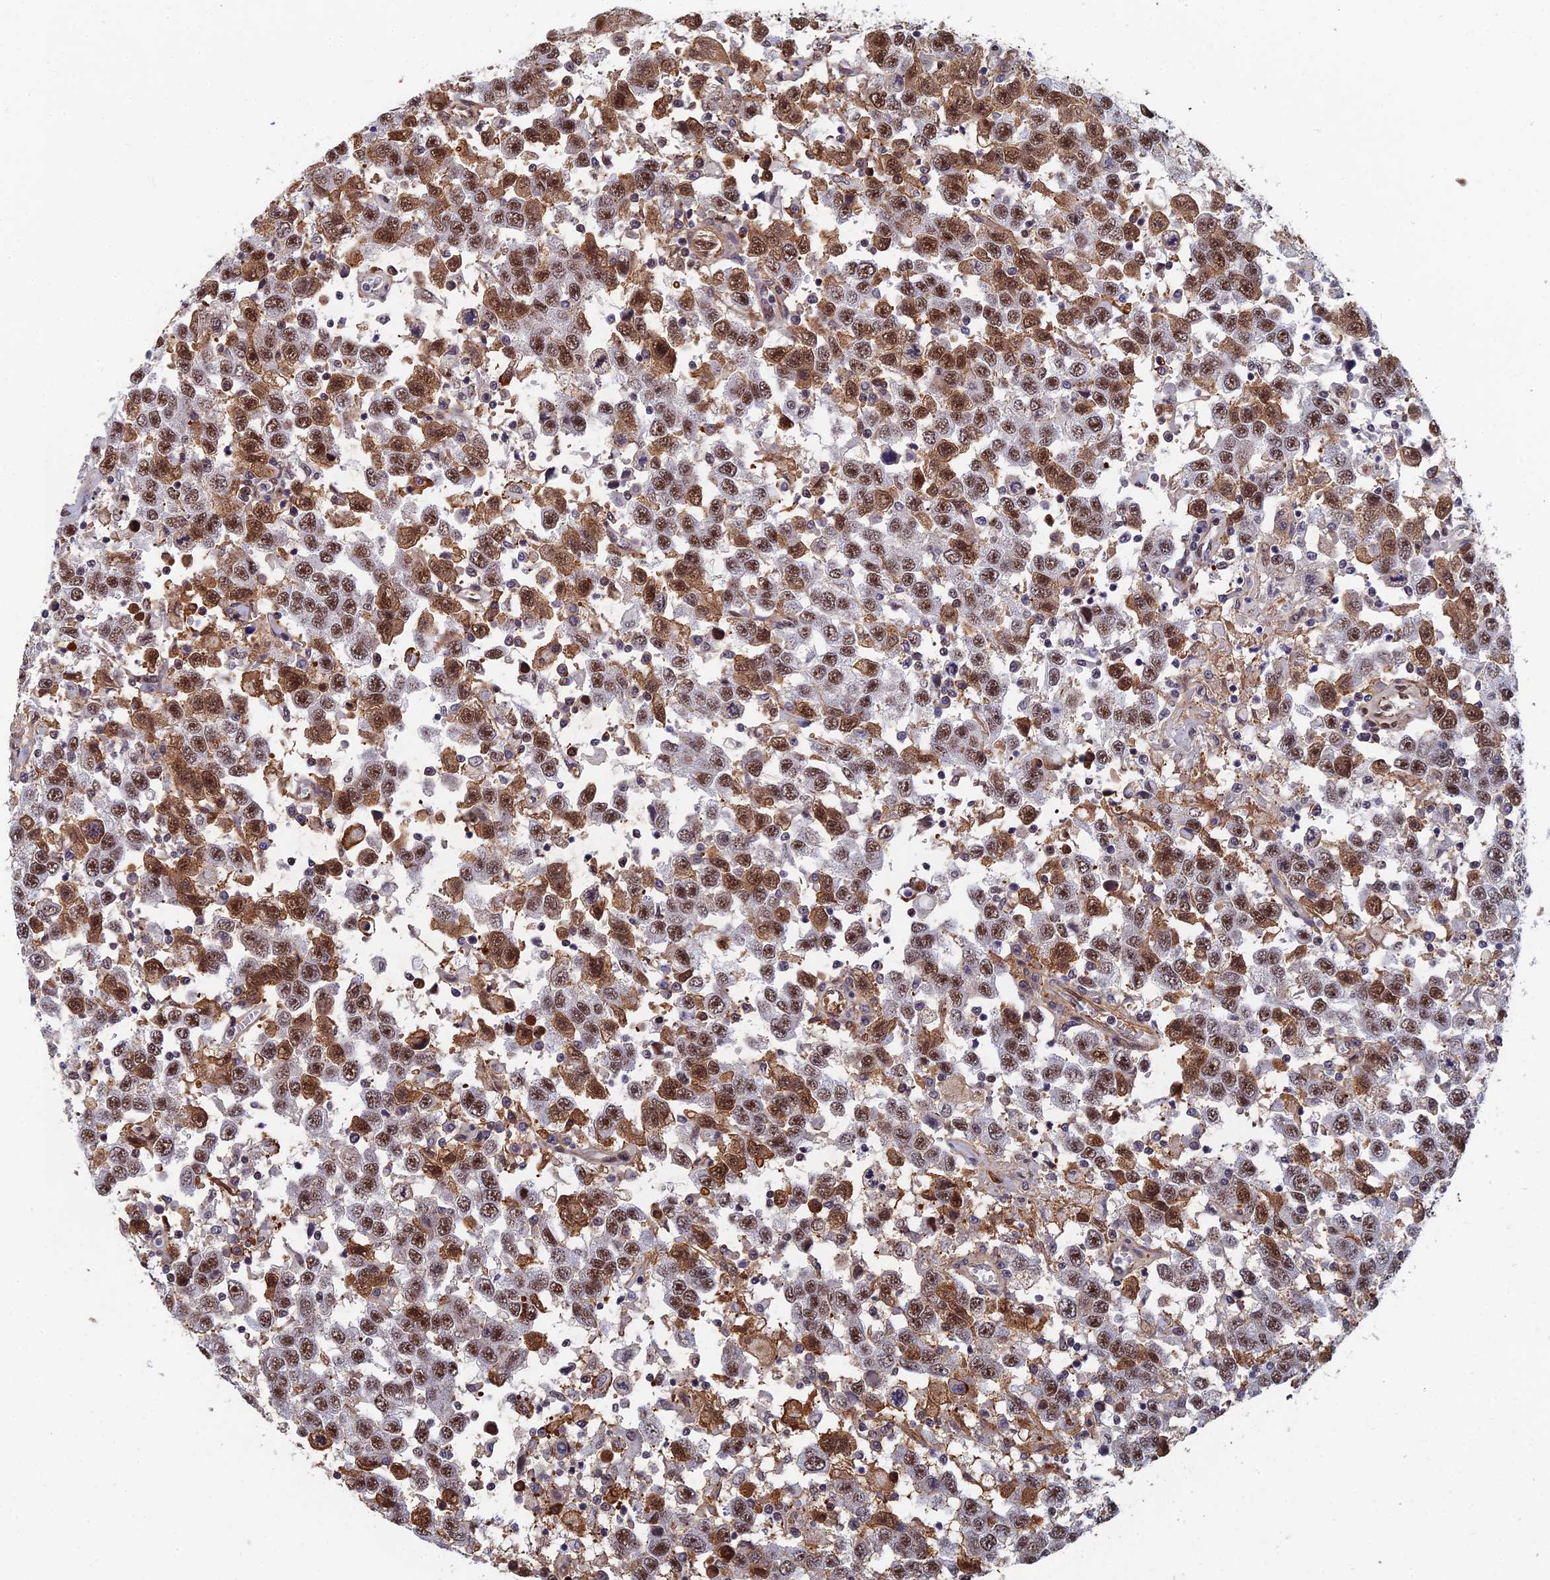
{"staining": {"intensity": "moderate", "quantity": "25%-75%", "location": "cytoplasmic/membranous,nuclear"}, "tissue": "testis cancer", "cell_type": "Tumor cells", "image_type": "cancer", "snomed": [{"axis": "morphology", "description": "Seminoma, NOS"}, {"axis": "topography", "description": "Testis"}], "caption": "Protein staining reveals moderate cytoplasmic/membranous and nuclear expression in about 25%-75% of tumor cells in testis cancer. (brown staining indicates protein expression, while blue staining denotes nuclei).", "gene": "TAF13", "patient": {"sex": "male", "age": 41}}